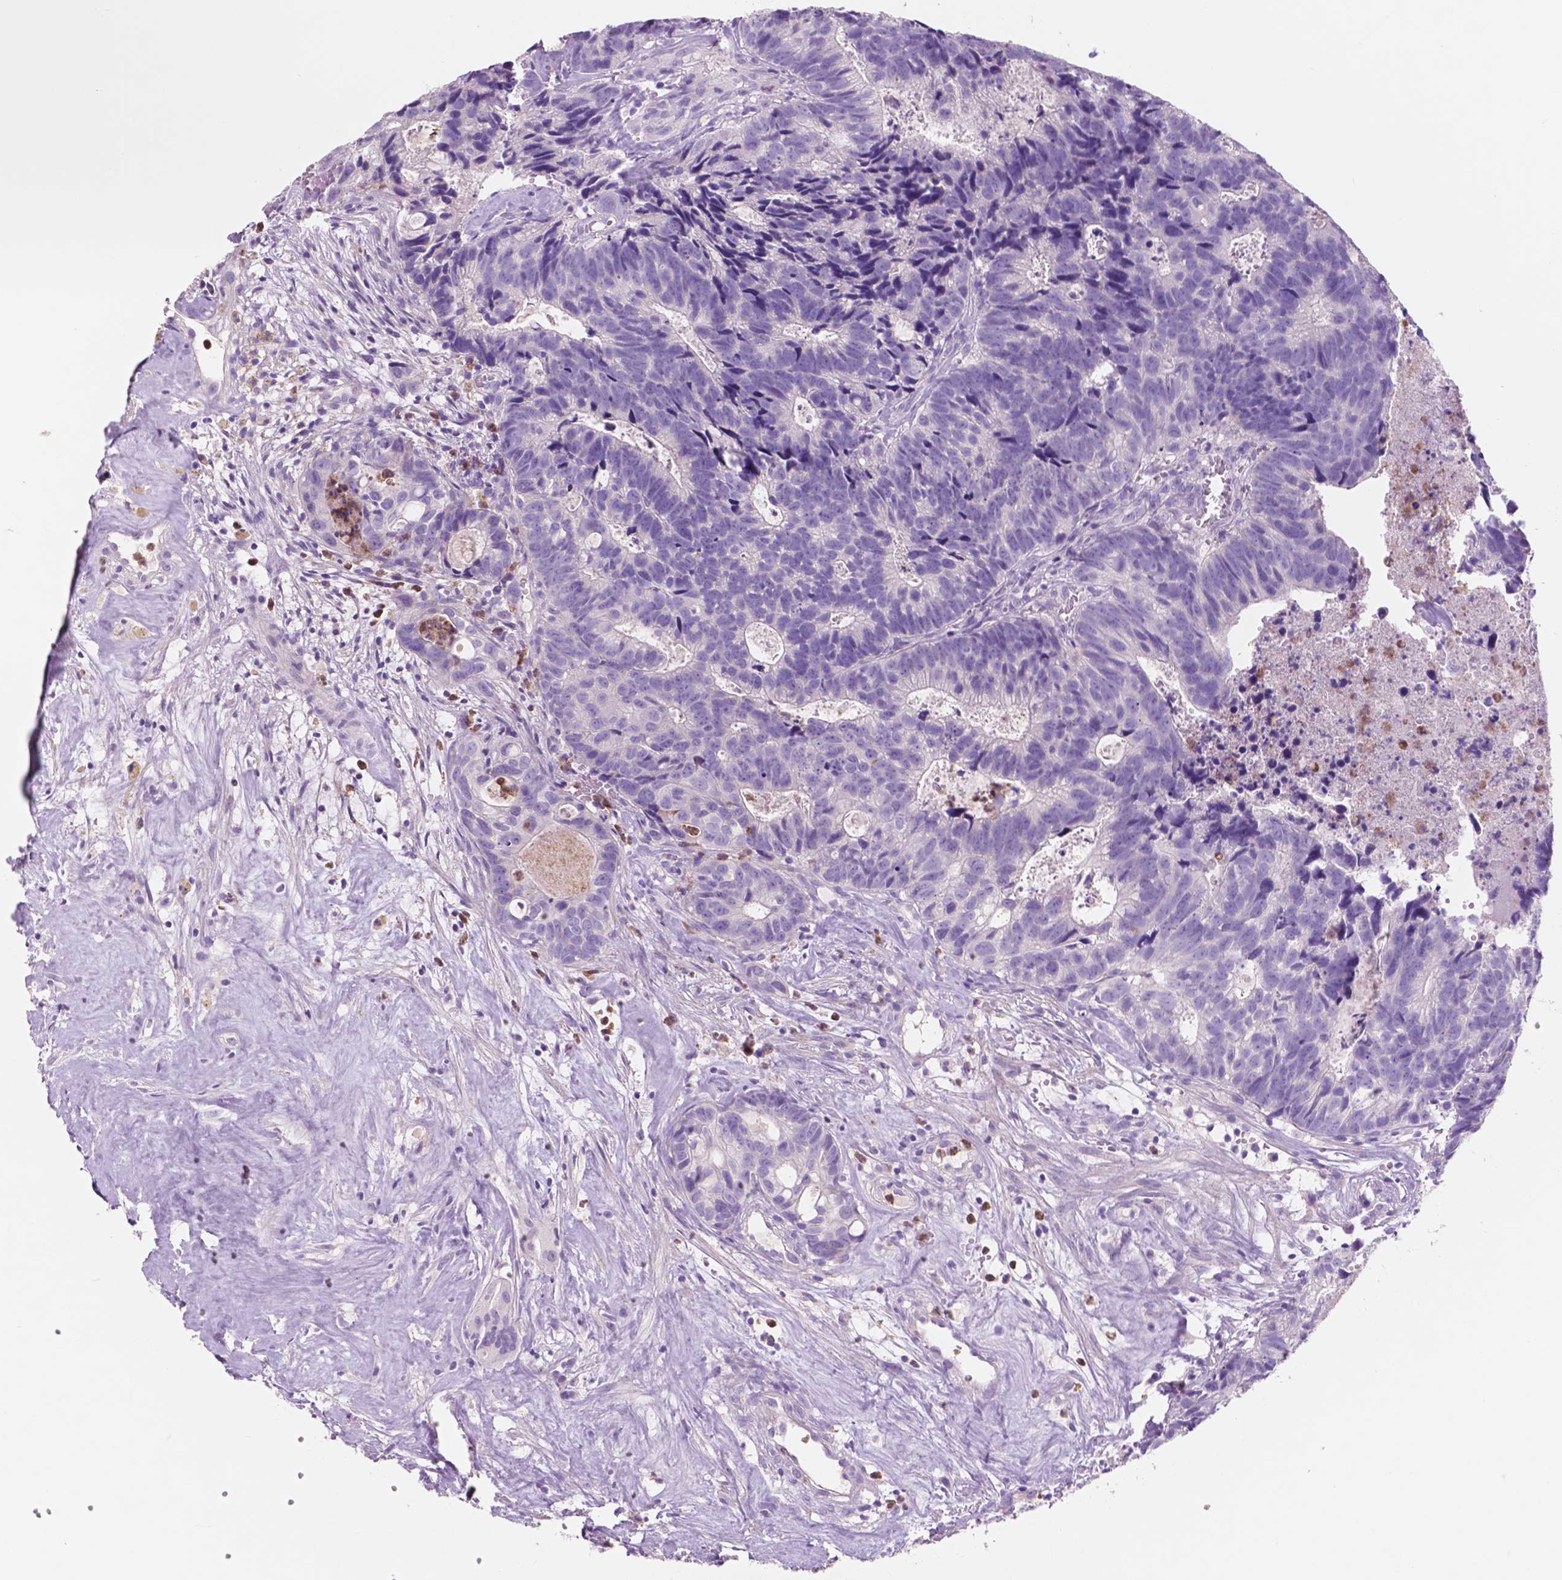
{"staining": {"intensity": "negative", "quantity": "none", "location": "none"}, "tissue": "head and neck cancer", "cell_type": "Tumor cells", "image_type": "cancer", "snomed": [{"axis": "morphology", "description": "Adenocarcinoma, NOS"}, {"axis": "topography", "description": "Head-Neck"}], "caption": "Immunohistochemical staining of head and neck adenocarcinoma reveals no significant expression in tumor cells.", "gene": "CUZD1", "patient": {"sex": "male", "age": 62}}